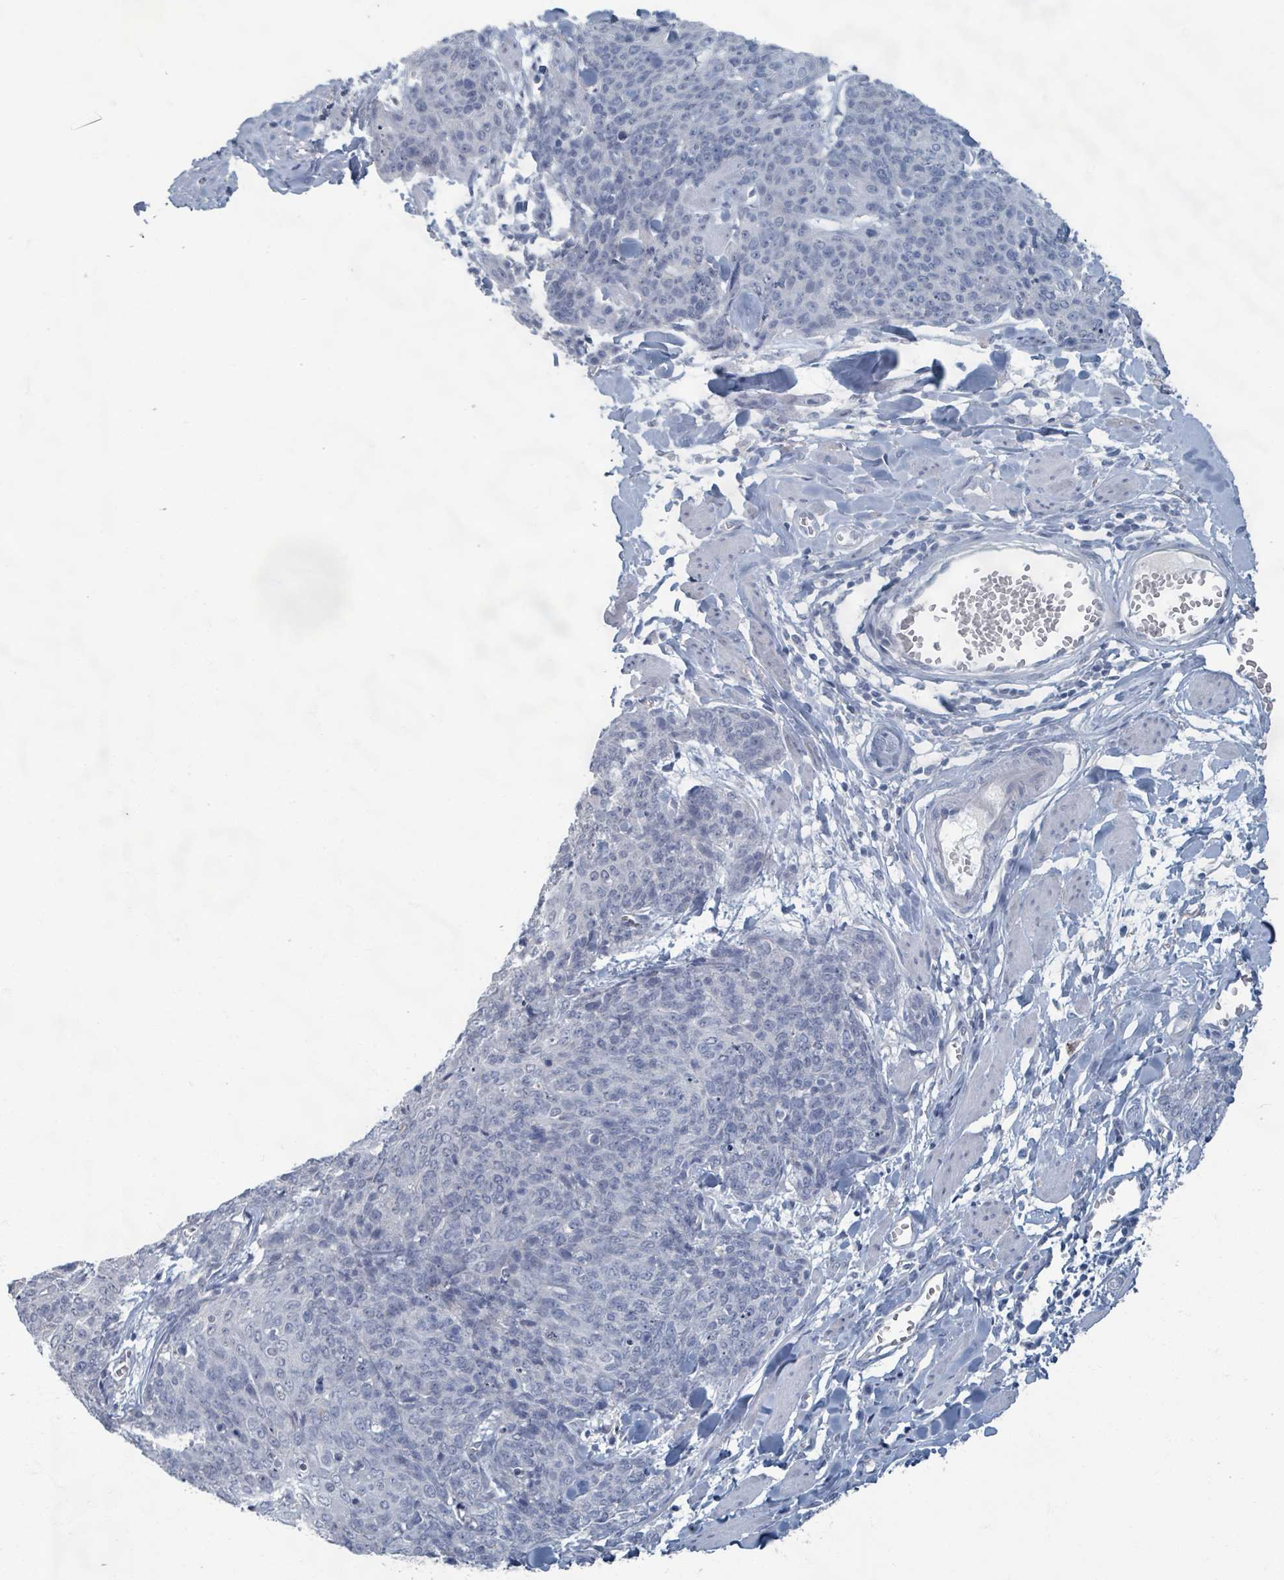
{"staining": {"intensity": "negative", "quantity": "none", "location": "none"}, "tissue": "skin cancer", "cell_type": "Tumor cells", "image_type": "cancer", "snomed": [{"axis": "morphology", "description": "Squamous cell carcinoma, NOS"}, {"axis": "topography", "description": "Skin"}, {"axis": "topography", "description": "Vulva"}], "caption": "A photomicrograph of skin cancer (squamous cell carcinoma) stained for a protein displays no brown staining in tumor cells.", "gene": "WNT11", "patient": {"sex": "female", "age": 85}}